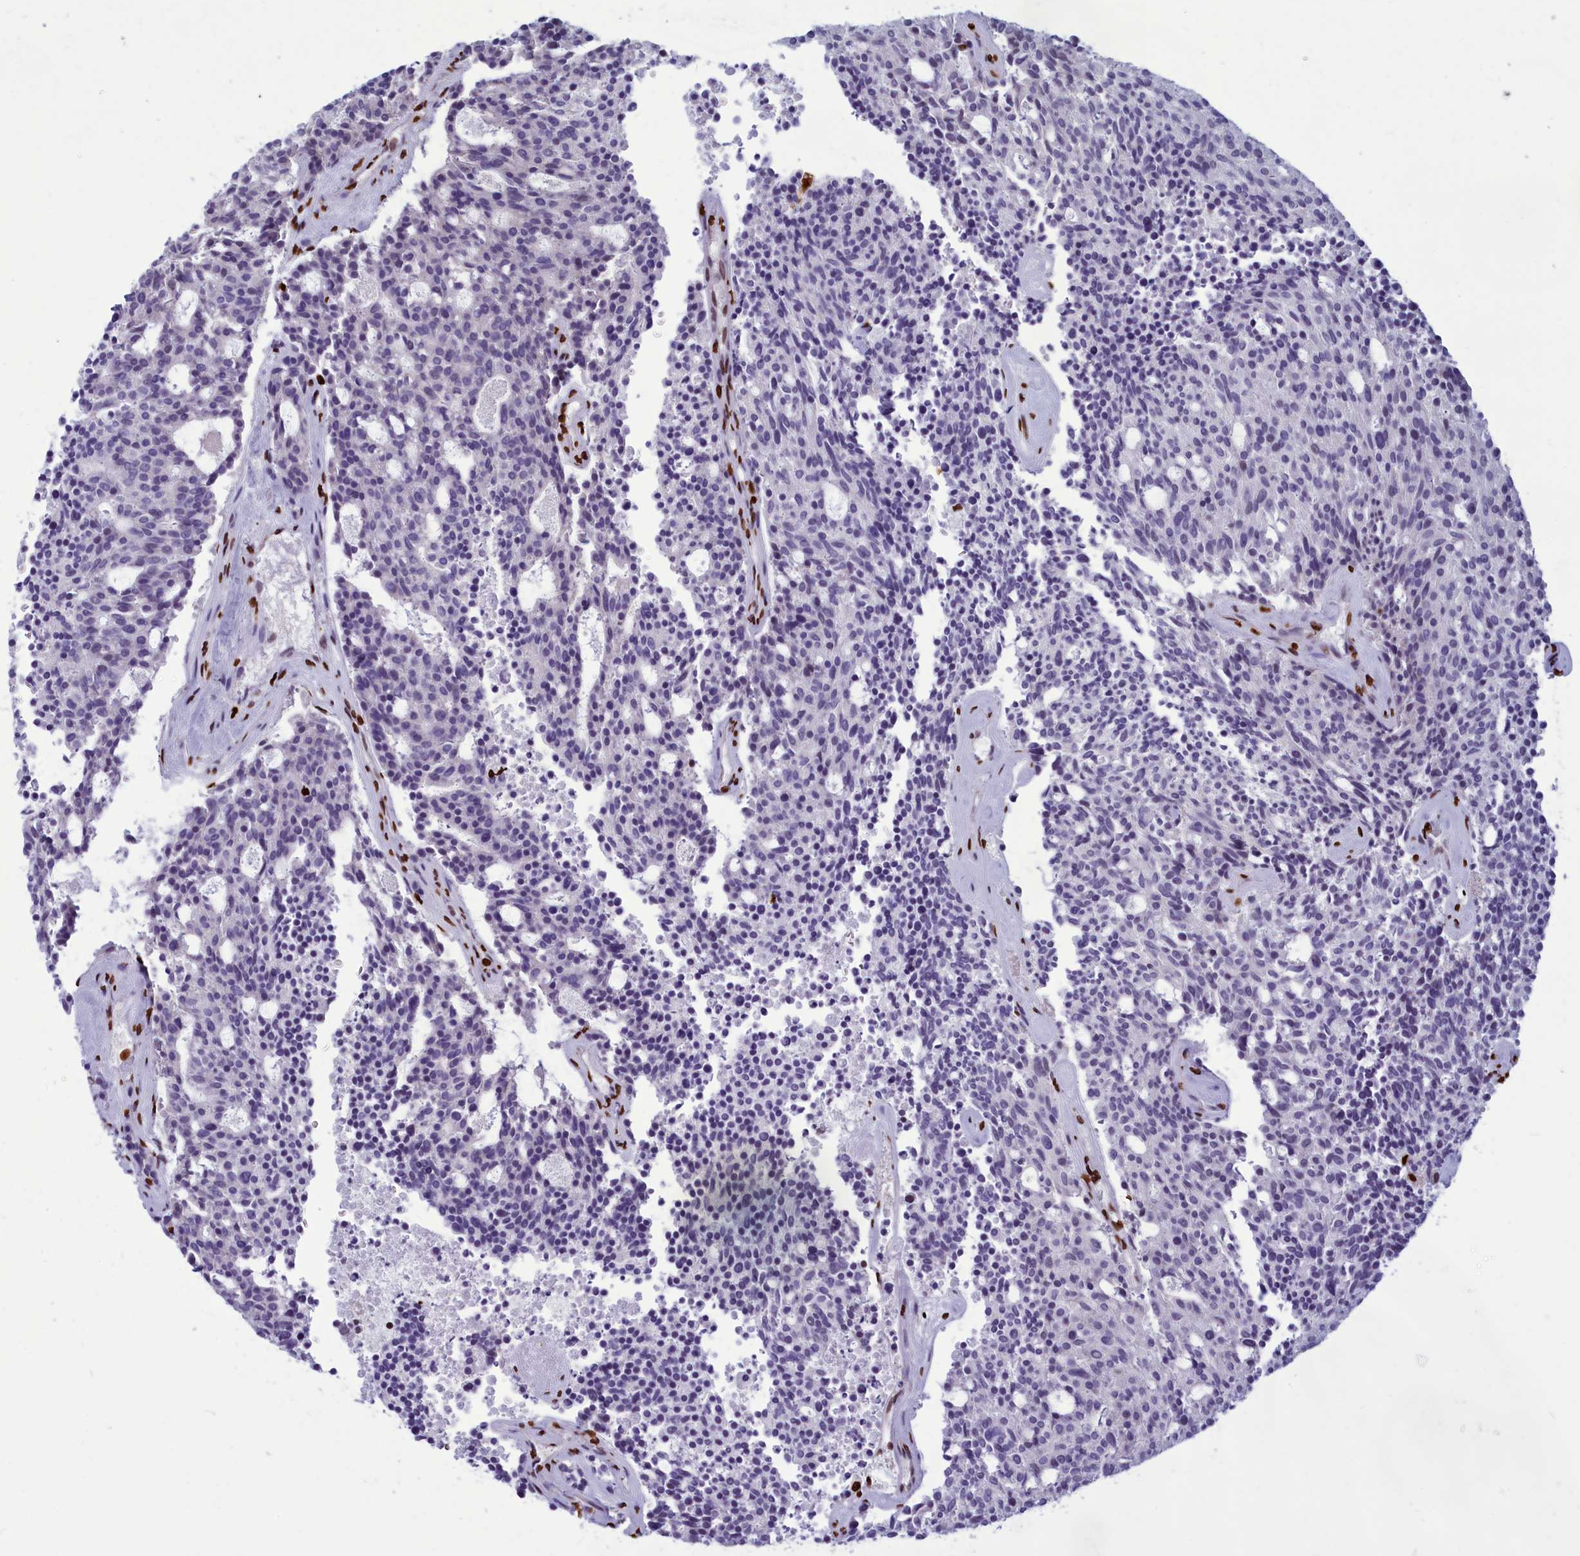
{"staining": {"intensity": "negative", "quantity": "none", "location": "none"}, "tissue": "carcinoid", "cell_type": "Tumor cells", "image_type": "cancer", "snomed": [{"axis": "morphology", "description": "Carcinoid, malignant, NOS"}, {"axis": "topography", "description": "Pancreas"}], "caption": "The IHC micrograph has no significant staining in tumor cells of carcinoid (malignant) tissue. The staining was performed using DAB (3,3'-diaminobenzidine) to visualize the protein expression in brown, while the nuclei were stained in blue with hematoxylin (Magnification: 20x).", "gene": "AKAP17A", "patient": {"sex": "female", "age": 54}}